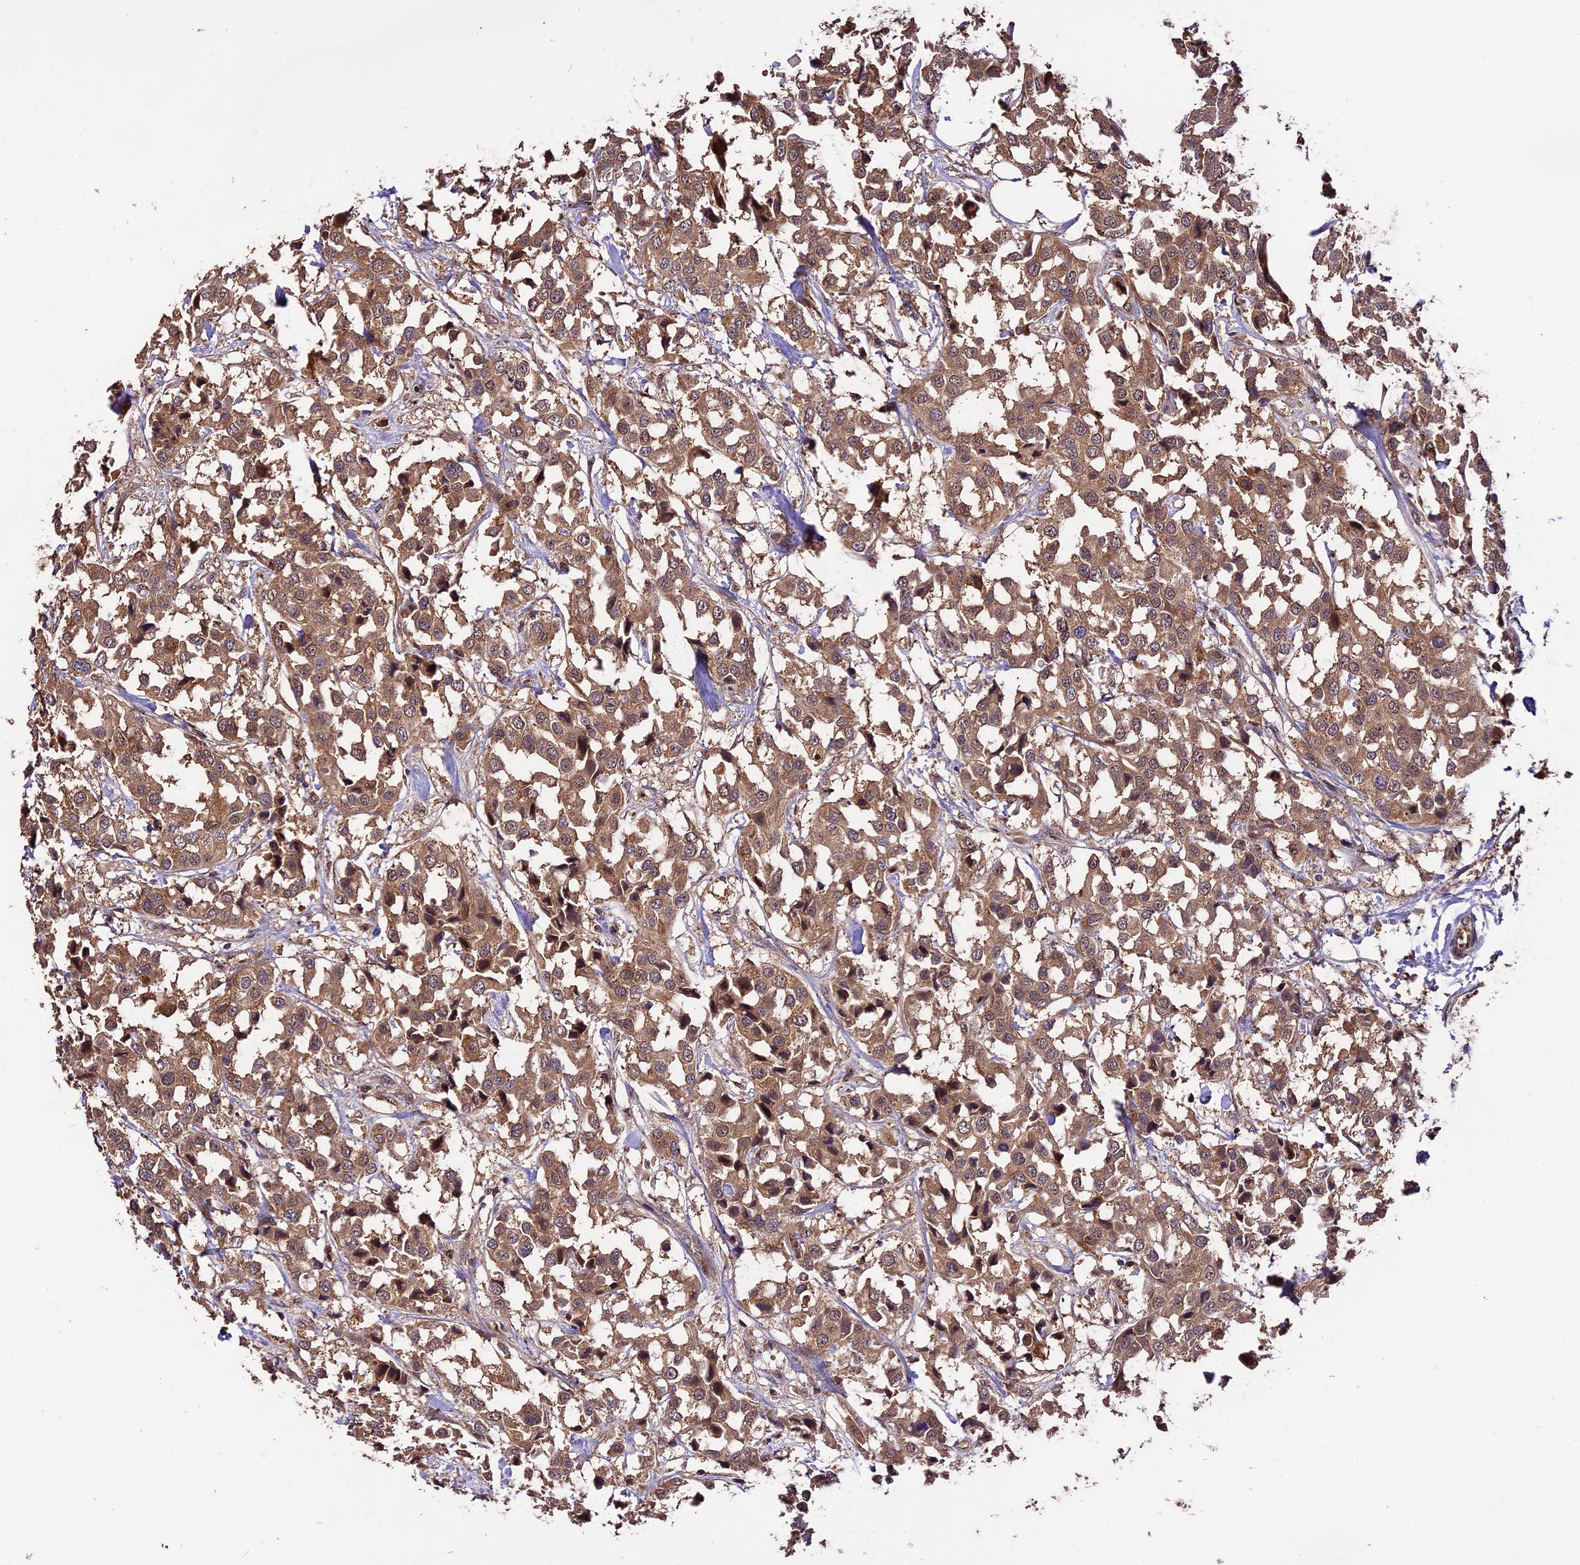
{"staining": {"intensity": "moderate", "quantity": ">75%", "location": "cytoplasmic/membranous"}, "tissue": "breast cancer", "cell_type": "Tumor cells", "image_type": "cancer", "snomed": [{"axis": "morphology", "description": "Duct carcinoma"}, {"axis": "topography", "description": "Breast"}], "caption": "Intraductal carcinoma (breast) stained with IHC displays moderate cytoplasmic/membranous expression in about >75% of tumor cells. (Stains: DAB in brown, nuclei in blue, Microscopy: brightfield microscopy at high magnification).", "gene": "TRMT1", "patient": {"sex": "female", "age": 80}}